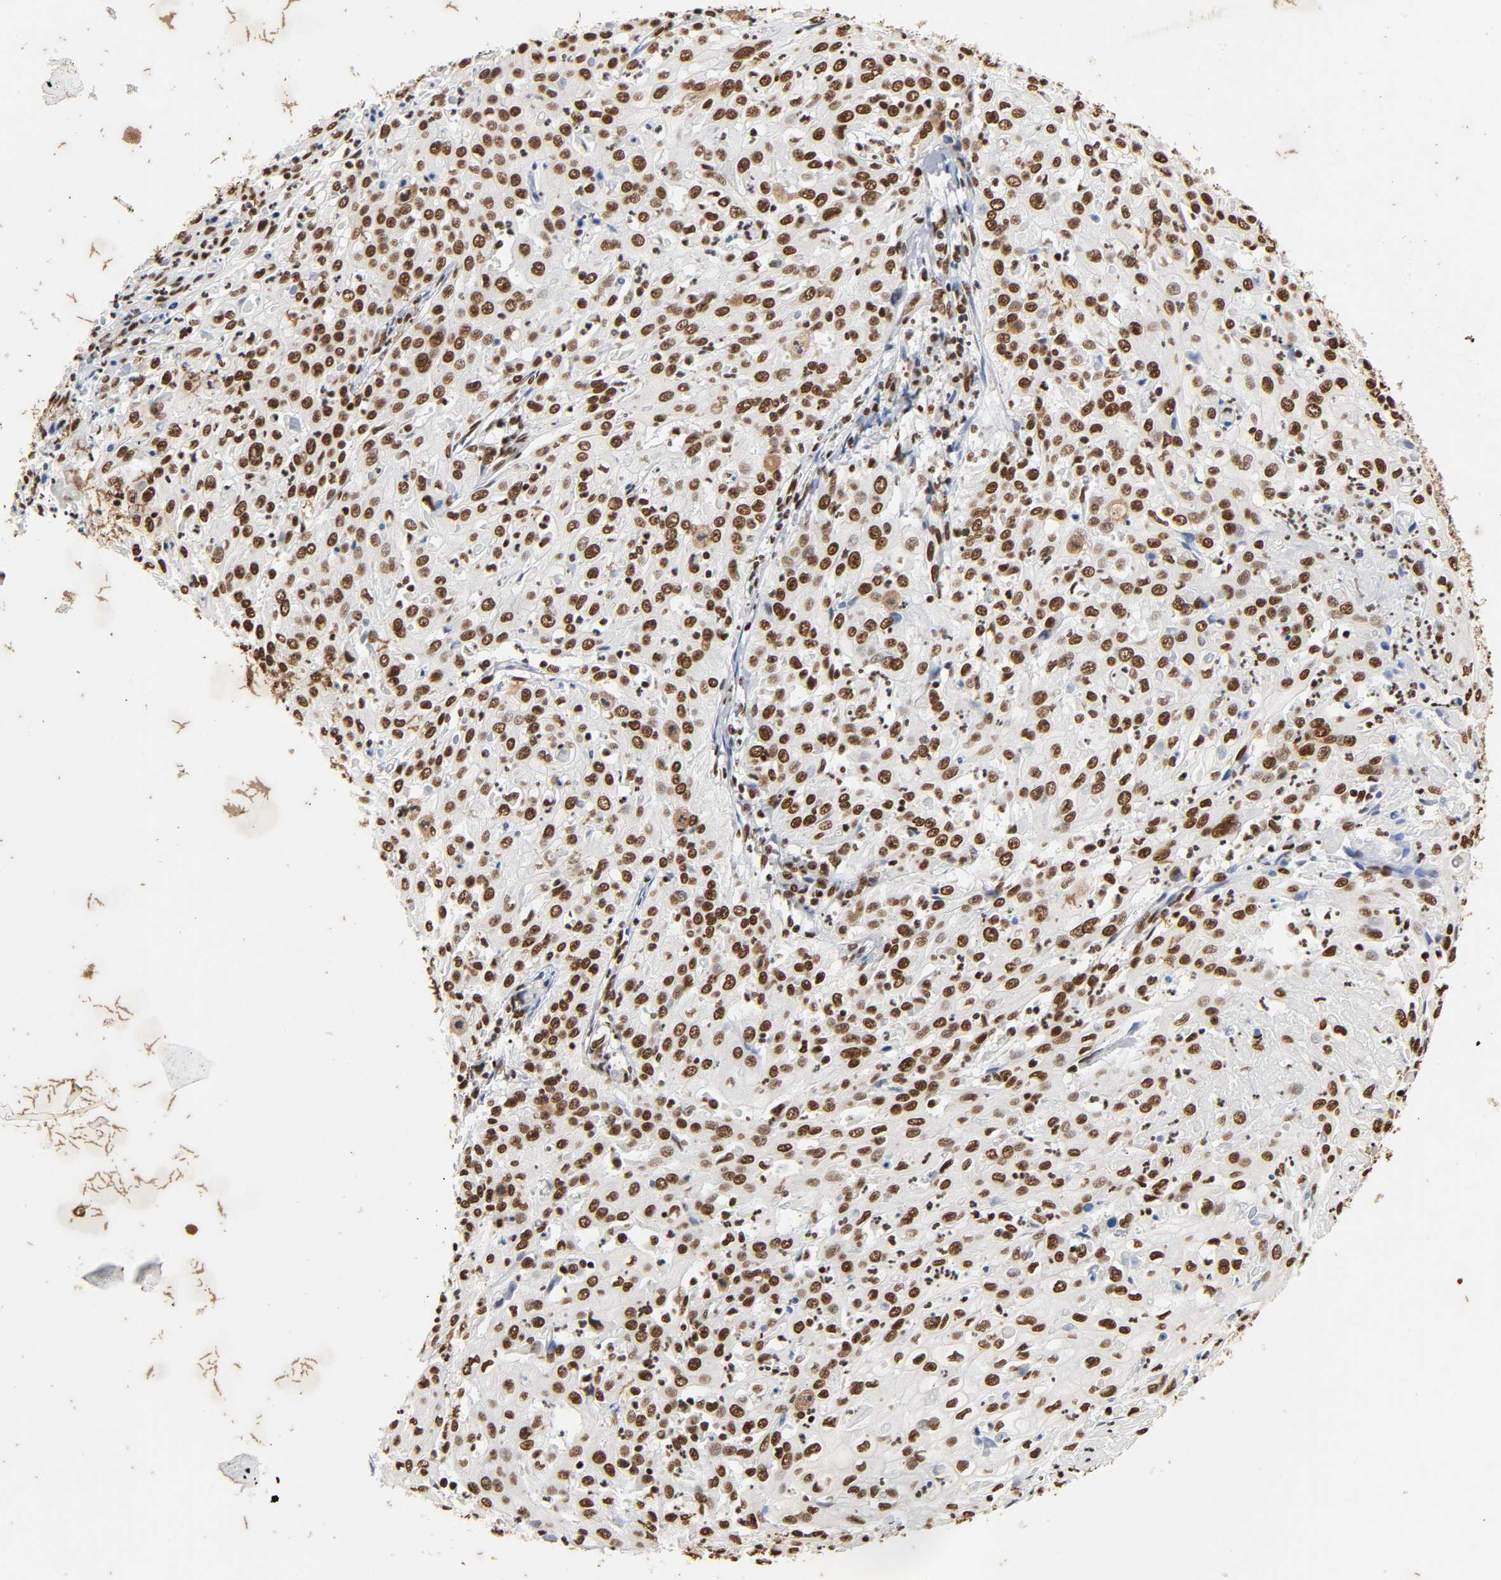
{"staining": {"intensity": "strong", "quantity": ">75%", "location": "nuclear"}, "tissue": "cervical cancer", "cell_type": "Tumor cells", "image_type": "cancer", "snomed": [{"axis": "morphology", "description": "Squamous cell carcinoma, NOS"}, {"axis": "topography", "description": "Cervix"}], "caption": "DAB immunohistochemical staining of cervical cancer demonstrates strong nuclear protein positivity in about >75% of tumor cells.", "gene": "HNRNPC", "patient": {"sex": "female", "age": 39}}